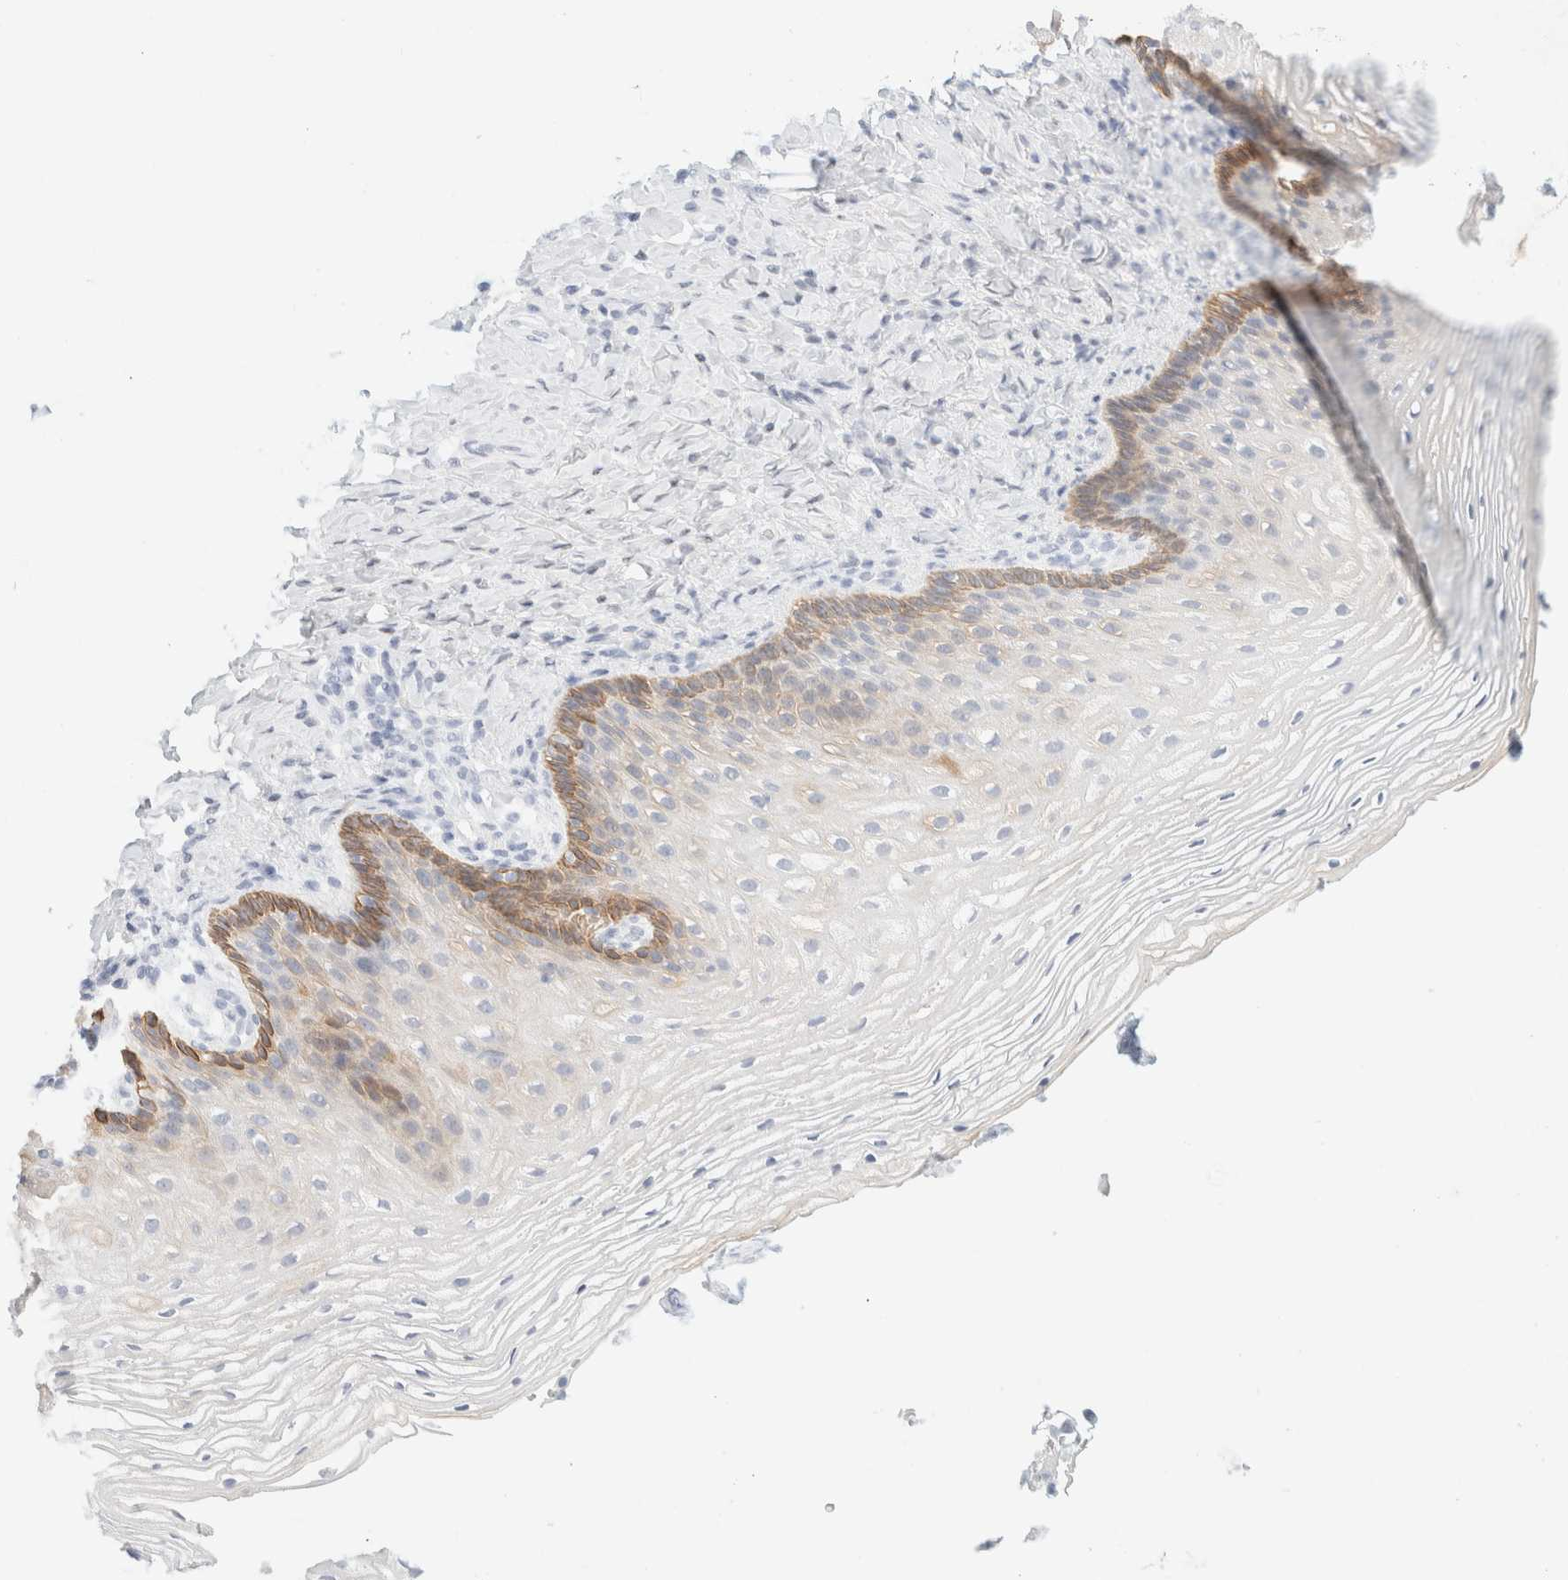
{"staining": {"intensity": "moderate", "quantity": "25%-75%", "location": "cytoplasmic/membranous"}, "tissue": "vagina", "cell_type": "Squamous epithelial cells", "image_type": "normal", "snomed": [{"axis": "morphology", "description": "Normal tissue, NOS"}, {"axis": "topography", "description": "Vagina"}], "caption": "Squamous epithelial cells demonstrate moderate cytoplasmic/membranous expression in approximately 25%-75% of cells in benign vagina. Nuclei are stained in blue.", "gene": "KRT15", "patient": {"sex": "female", "age": 60}}